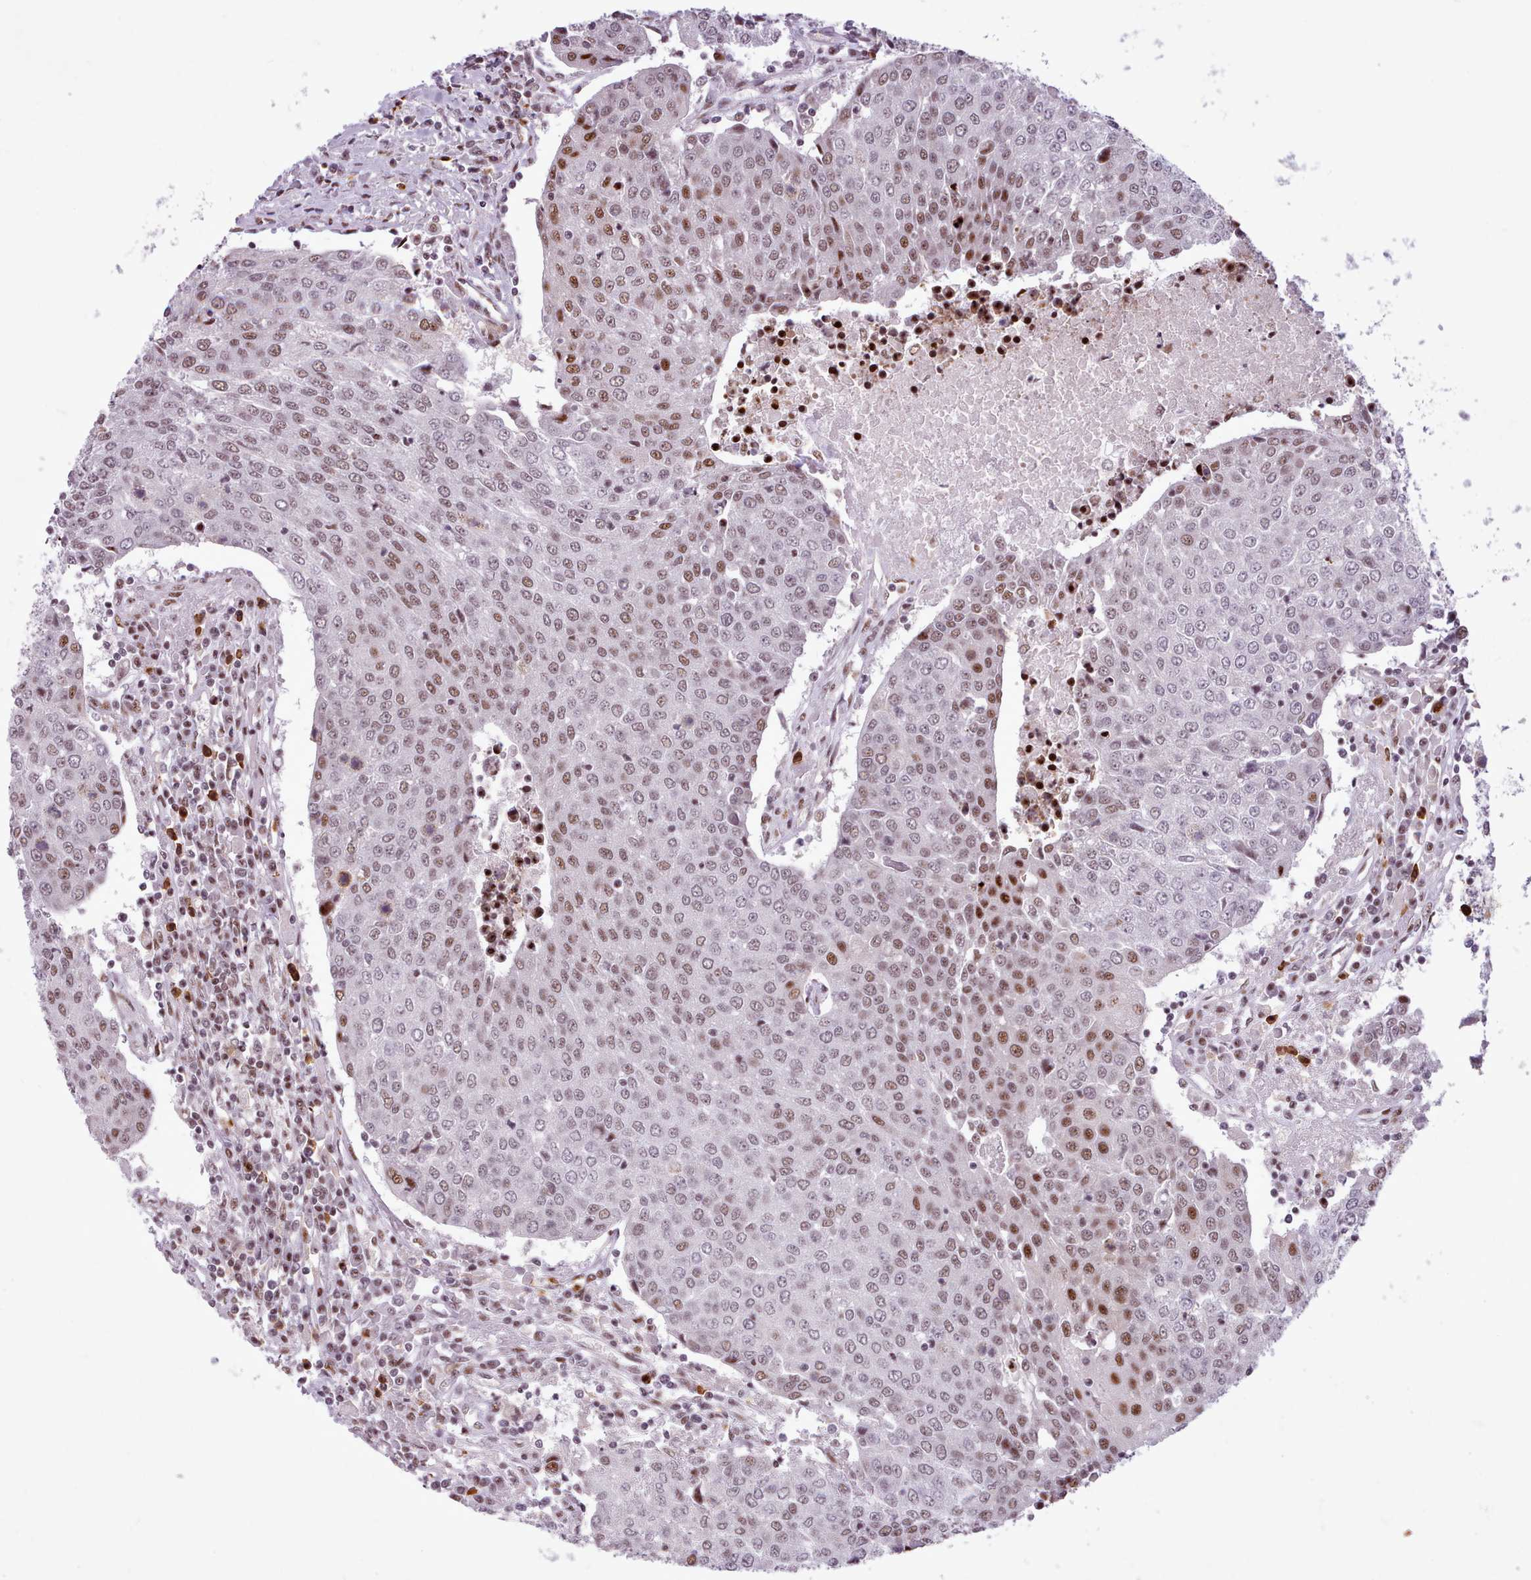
{"staining": {"intensity": "moderate", "quantity": ">75%", "location": "nuclear"}, "tissue": "urothelial cancer", "cell_type": "Tumor cells", "image_type": "cancer", "snomed": [{"axis": "morphology", "description": "Urothelial carcinoma, High grade"}, {"axis": "topography", "description": "Urinary bladder"}], "caption": "A high-resolution histopathology image shows immunohistochemistry (IHC) staining of urothelial carcinoma (high-grade), which shows moderate nuclear positivity in about >75% of tumor cells.", "gene": "SRSF4", "patient": {"sex": "female", "age": 85}}